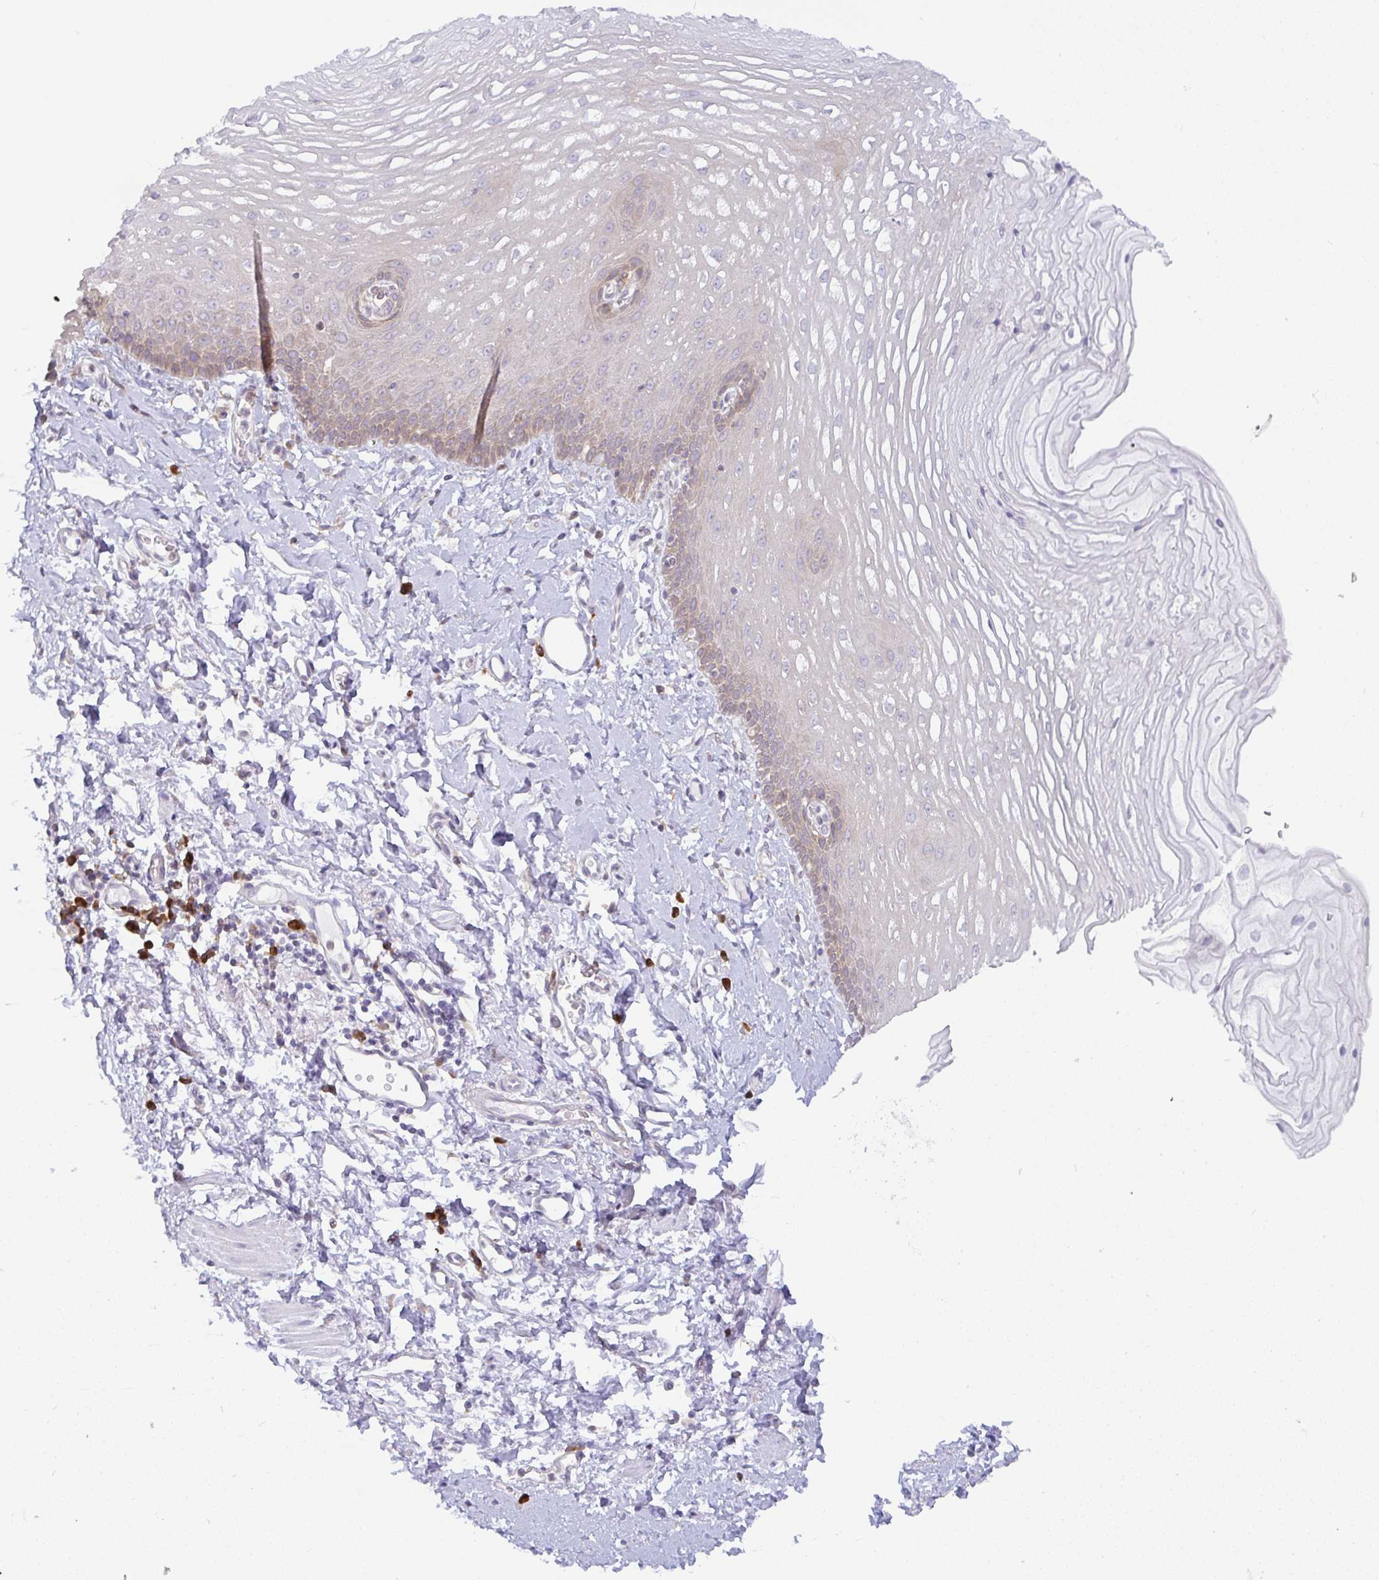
{"staining": {"intensity": "moderate", "quantity": "25%-75%", "location": "cytoplasmic/membranous"}, "tissue": "esophagus", "cell_type": "Squamous epithelial cells", "image_type": "normal", "snomed": [{"axis": "morphology", "description": "Normal tissue, NOS"}, {"axis": "topography", "description": "Esophagus"}], "caption": "IHC micrograph of unremarkable human esophagus stained for a protein (brown), which demonstrates medium levels of moderate cytoplasmic/membranous positivity in about 25%-75% of squamous epithelial cells.", "gene": "DERL2", "patient": {"sex": "male", "age": 70}}